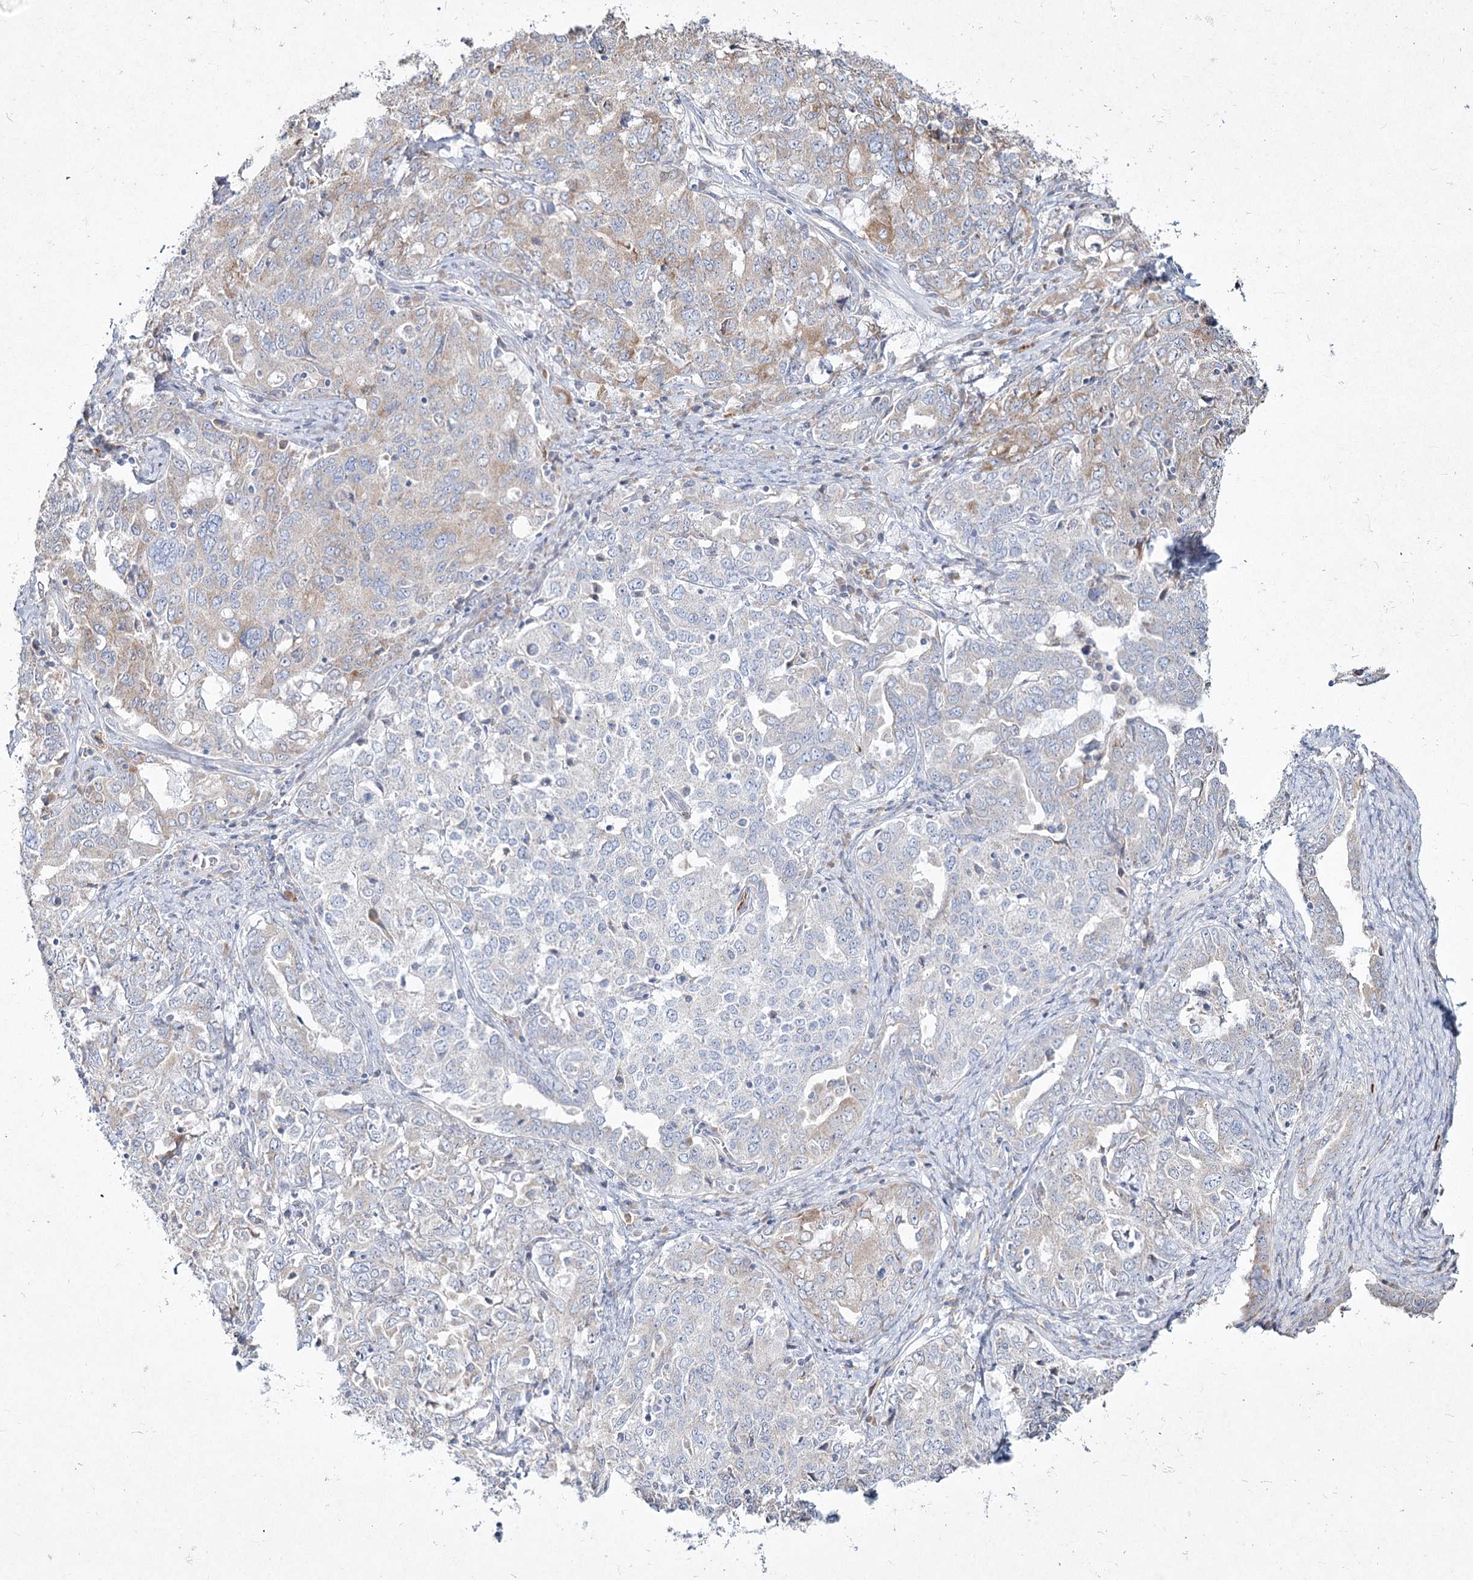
{"staining": {"intensity": "negative", "quantity": "none", "location": "none"}, "tissue": "ovarian cancer", "cell_type": "Tumor cells", "image_type": "cancer", "snomed": [{"axis": "morphology", "description": "Carcinoma, endometroid"}, {"axis": "topography", "description": "Ovary"}], "caption": "Human endometroid carcinoma (ovarian) stained for a protein using immunohistochemistry (IHC) shows no staining in tumor cells.", "gene": "NIPAL4", "patient": {"sex": "female", "age": 62}}